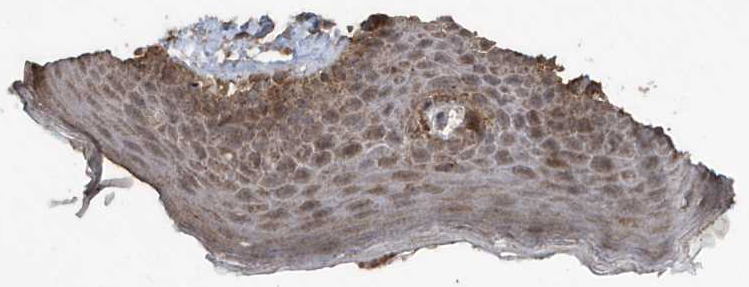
{"staining": {"intensity": "moderate", "quantity": ">75%", "location": "cytoplasmic/membranous,nuclear"}, "tissue": "skin", "cell_type": "Epidermal cells", "image_type": "normal", "snomed": [{"axis": "morphology", "description": "Normal tissue, NOS"}, {"axis": "topography", "description": "Vulva"}], "caption": "Protein analysis of normal skin exhibits moderate cytoplasmic/membranous,nuclear expression in about >75% of epidermal cells.", "gene": "PAXBP1", "patient": {"sex": "female", "age": 66}}